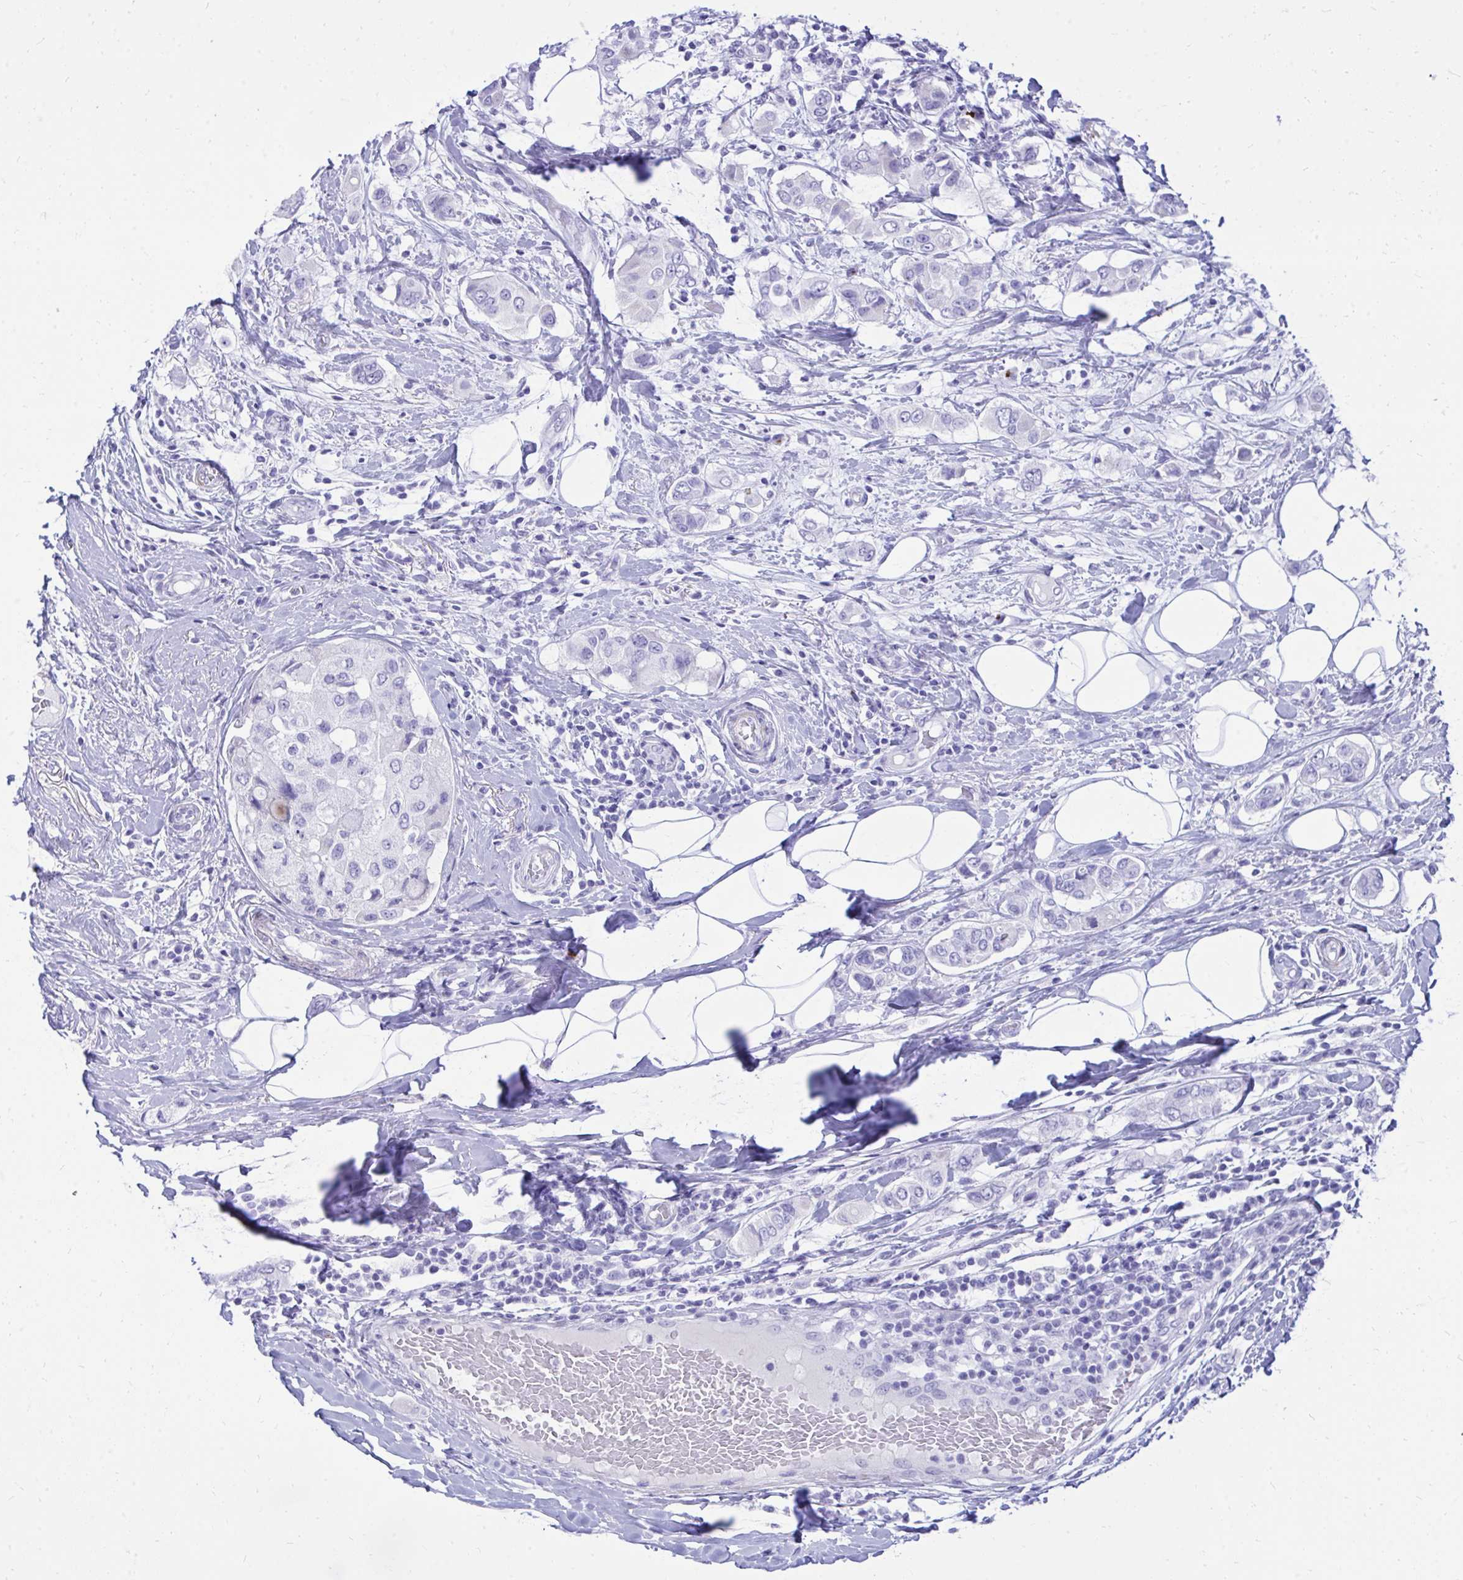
{"staining": {"intensity": "negative", "quantity": "none", "location": "none"}, "tissue": "breast cancer", "cell_type": "Tumor cells", "image_type": "cancer", "snomed": [{"axis": "morphology", "description": "Lobular carcinoma"}, {"axis": "topography", "description": "Breast"}], "caption": "Tumor cells show no significant protein positivity in breast cancer (lobular carcinoma). The staining is performed using DAB brown chromogen with nuclei counter-stained in using hematoxylin.", "gene": "ANKDD1B", "patient": {"sex": "female", "age": 51}}